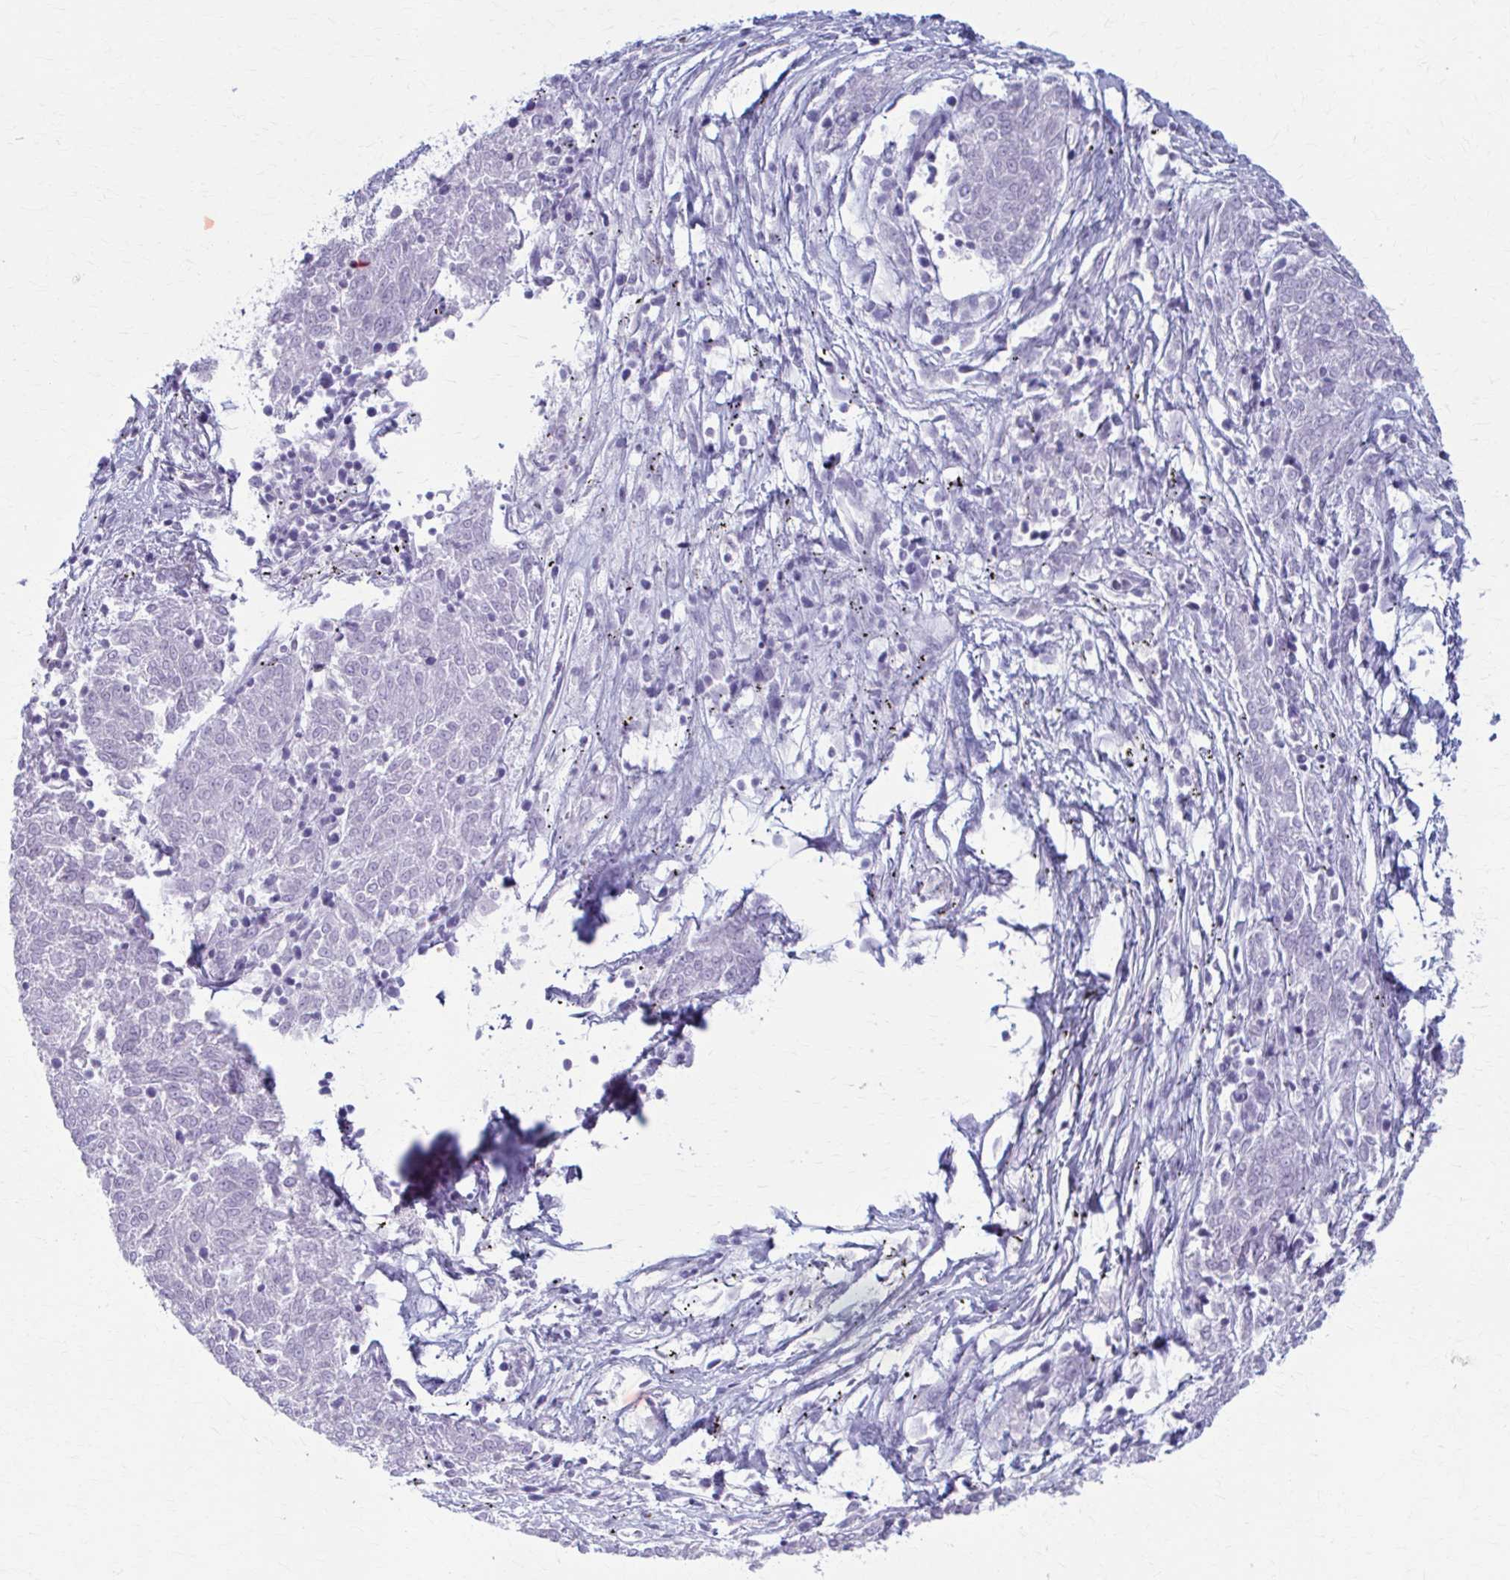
{"staining": {"intensity": "negative", "quantity": "none", "location": "none"}, "tissue": "melanoma", "cell_type": "Tumor cells", "image_type": "cancer", "snomed": [{"axis": "morphology", "description": "Malignant melanoma, NOS"}, {"axis": "topography", "description": "Skin"}], "caption": "Melanoma was stained to show a protein in brown. There is no significant expression in tumor cells. (Stains: DAB immunohistochemistry (IHC) with hematoxylin counter stain, Microscopy: brightfield microscopy at high magnification).", "gene": "PRKRA", "patient": {"sex": "female", "age": 72}}